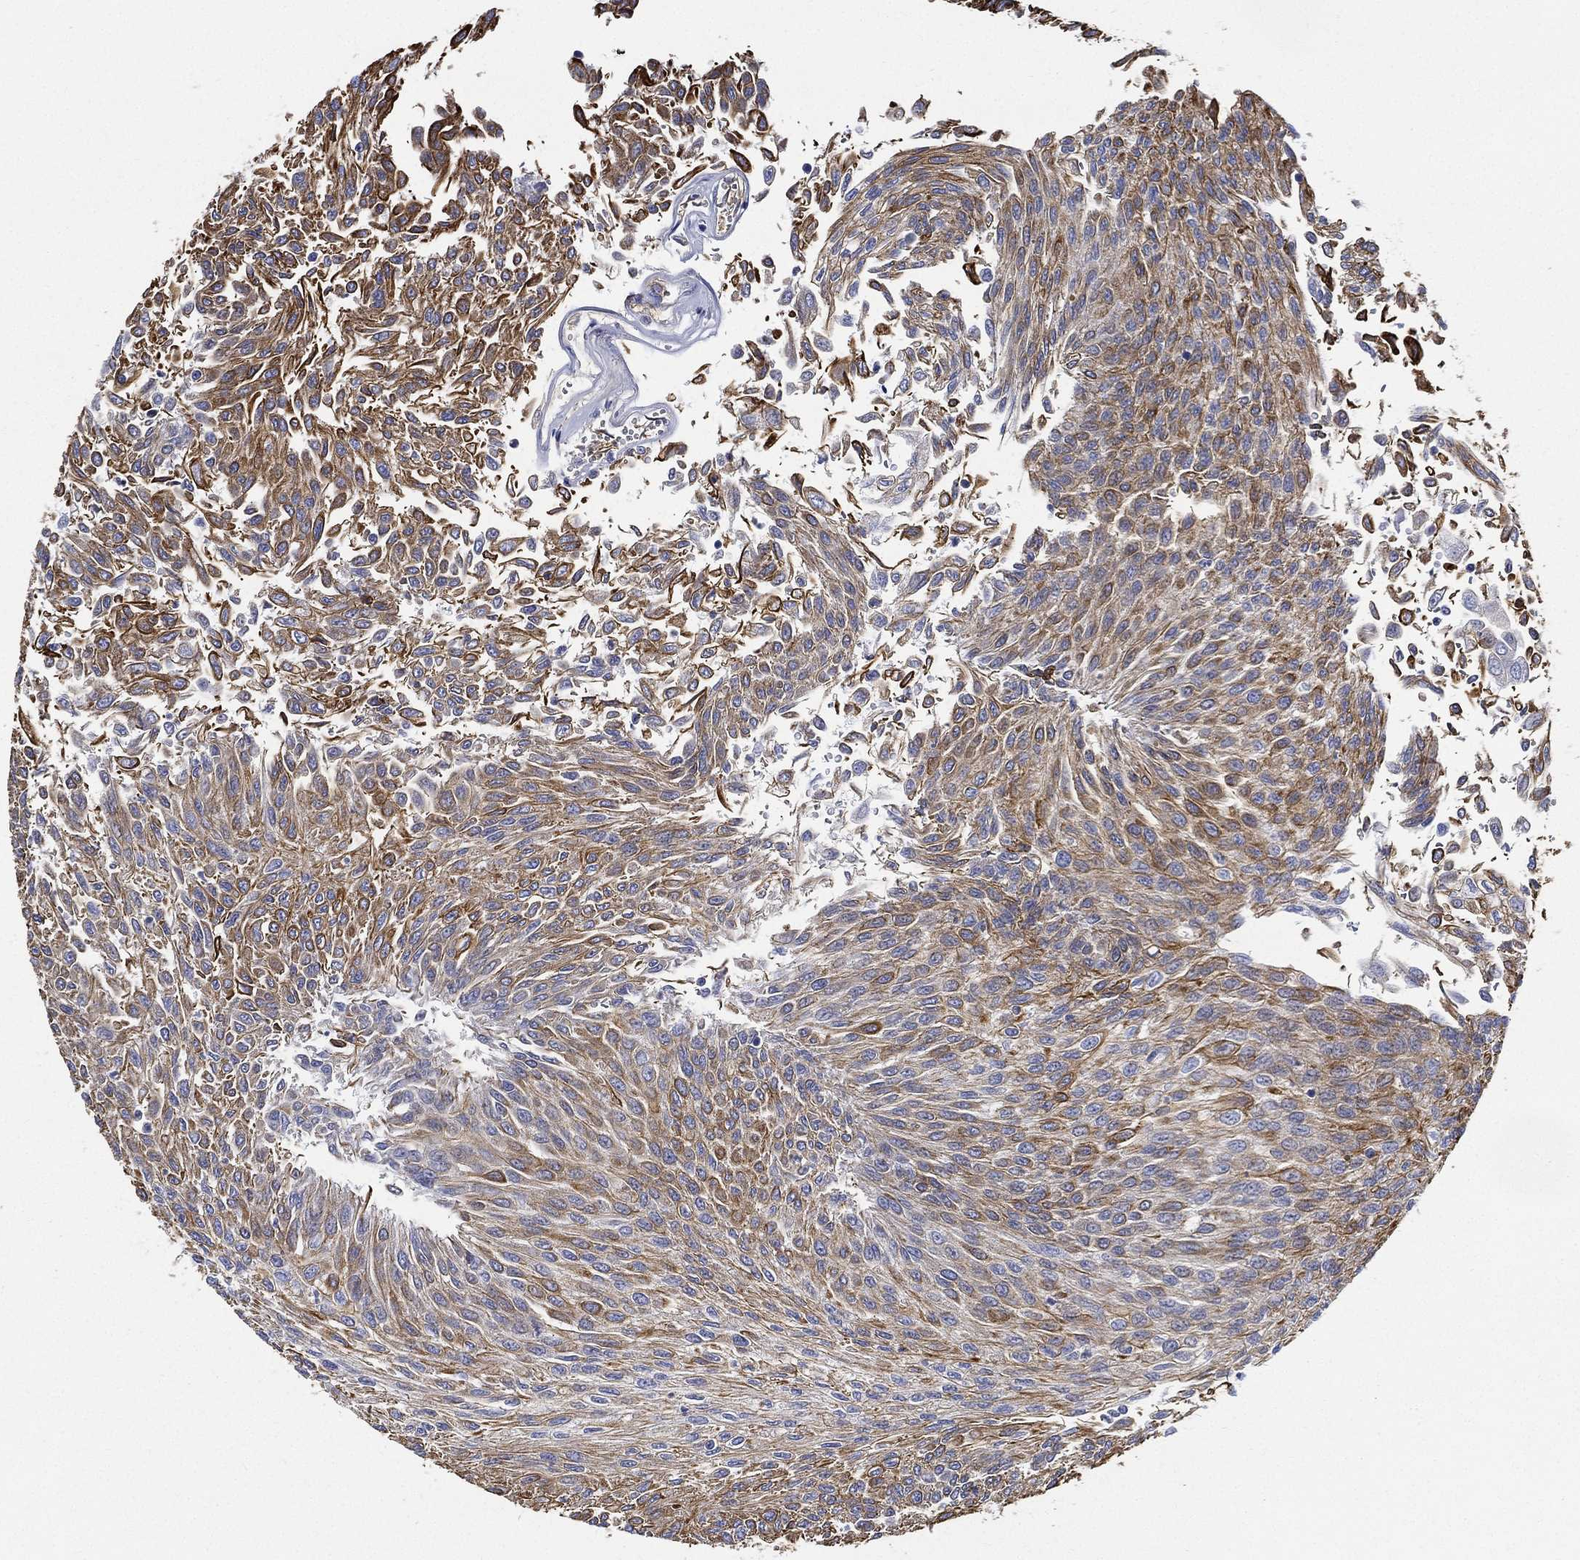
{"staining": {"intensity": "strong", "quantity": ">75%", "location": "cytoplasmic/membranous"}, "tissue": "urothelial cancer", "cell_type": "Tumor cells", "image_type": "cancer", "snomed": [{"axis": "morphology", "description": "Urothelial carcinoma, Low grade"}, {"axis": "topography", "description": "Urinary bladder"}], "caption": "Human urothelial cancer stained with a brown dye shows strong cytoplasmic/membranous positive staining in approximately >75% of tumor cells.", "gene": "NEDD9", "patient": {"sex": "male", "age": 78}}